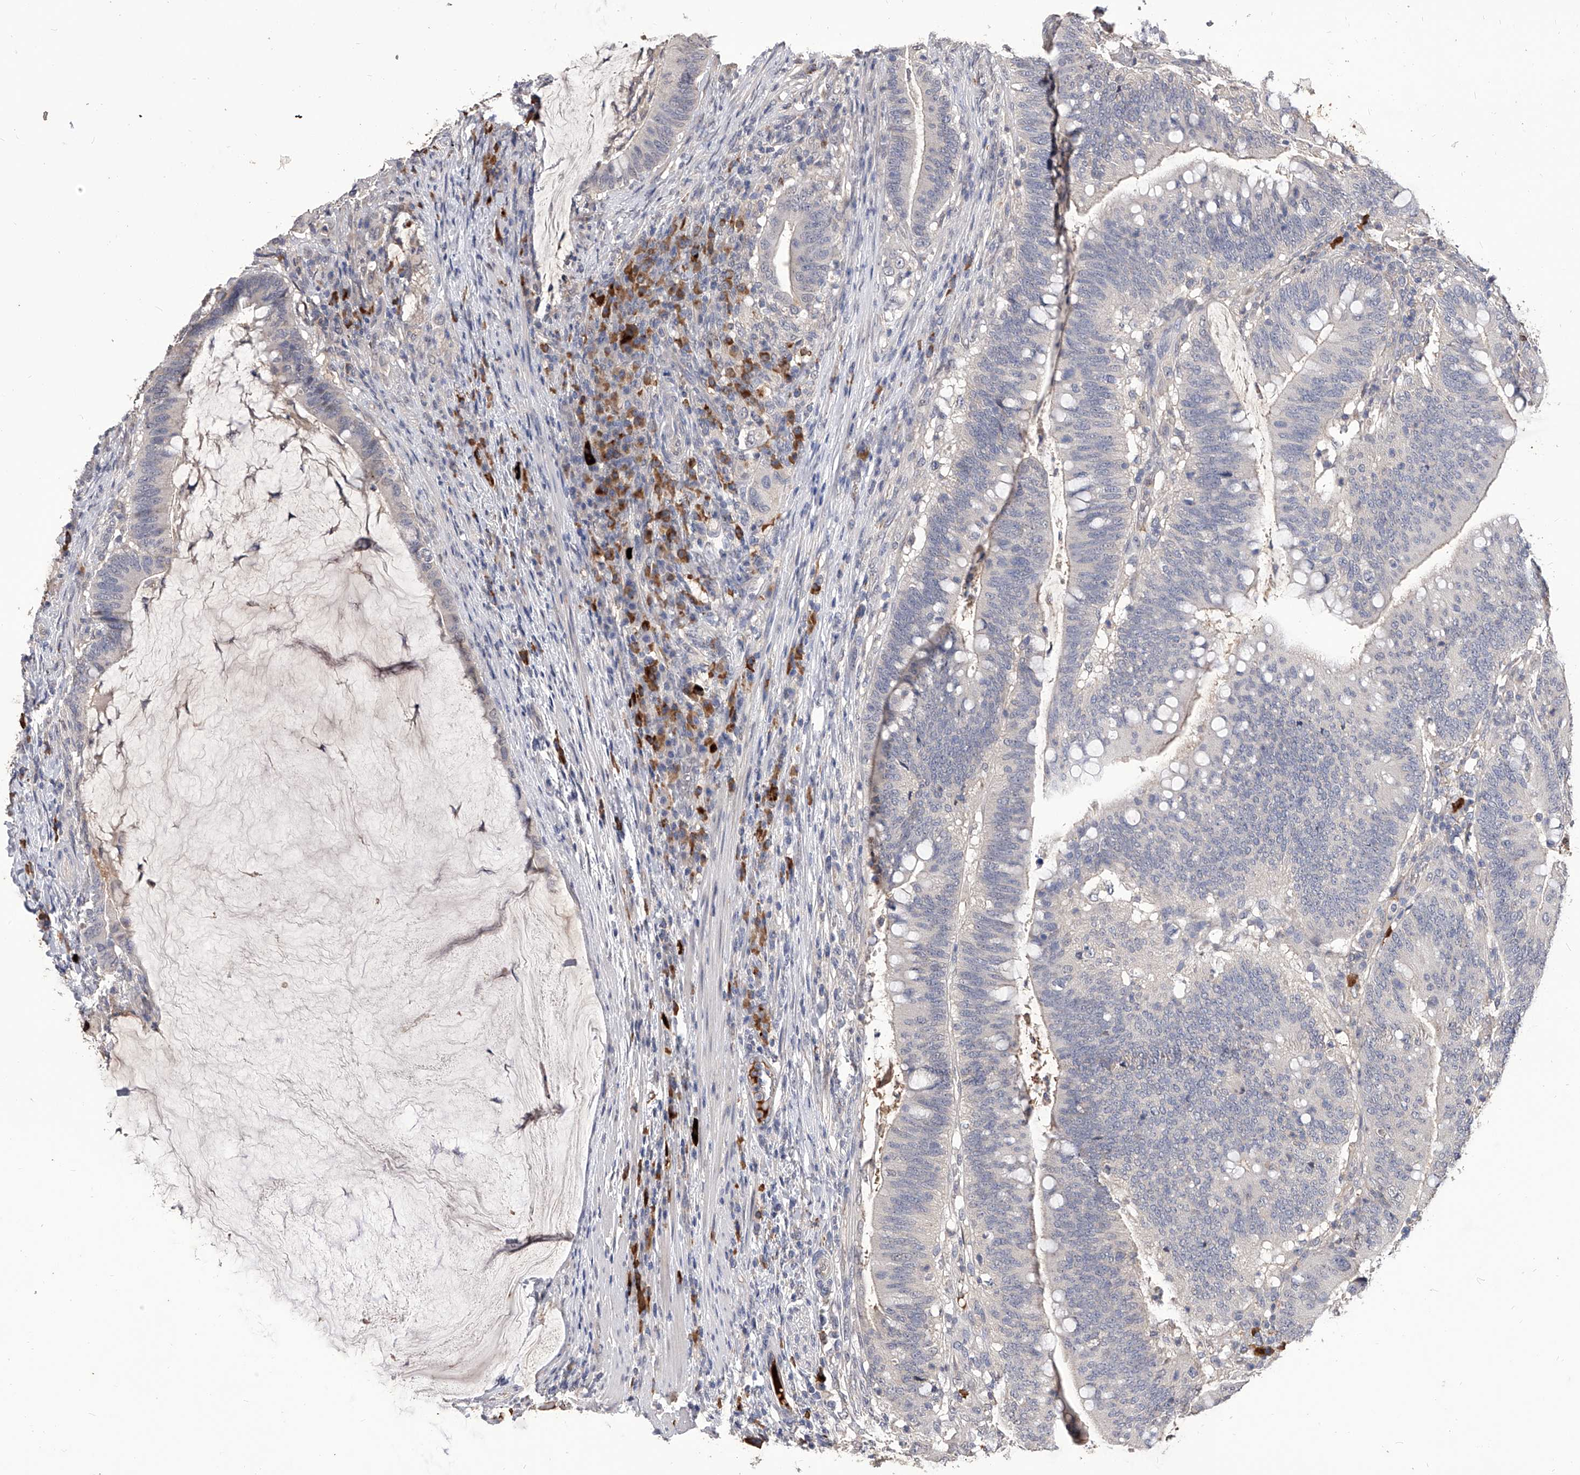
{"staining": {"intensity": "negative", "quantity": "none", "location": "none"}, "tissue": "colorectal cancer", "cell_type": "Tumor cells", "image_type": "cancer", "snomed": [{"axis": "morphology", "description": "Adenocarcinoma, NOS"}, {"axis": "topography", "description": "Colon"}], "caption": "Human colorectal cancer stained for a protein using immunohistochemistry (IHC) displays no expression in tumor cells.", "gene": "CFAP410", "patient": {"sex": "female", "age": 66}}